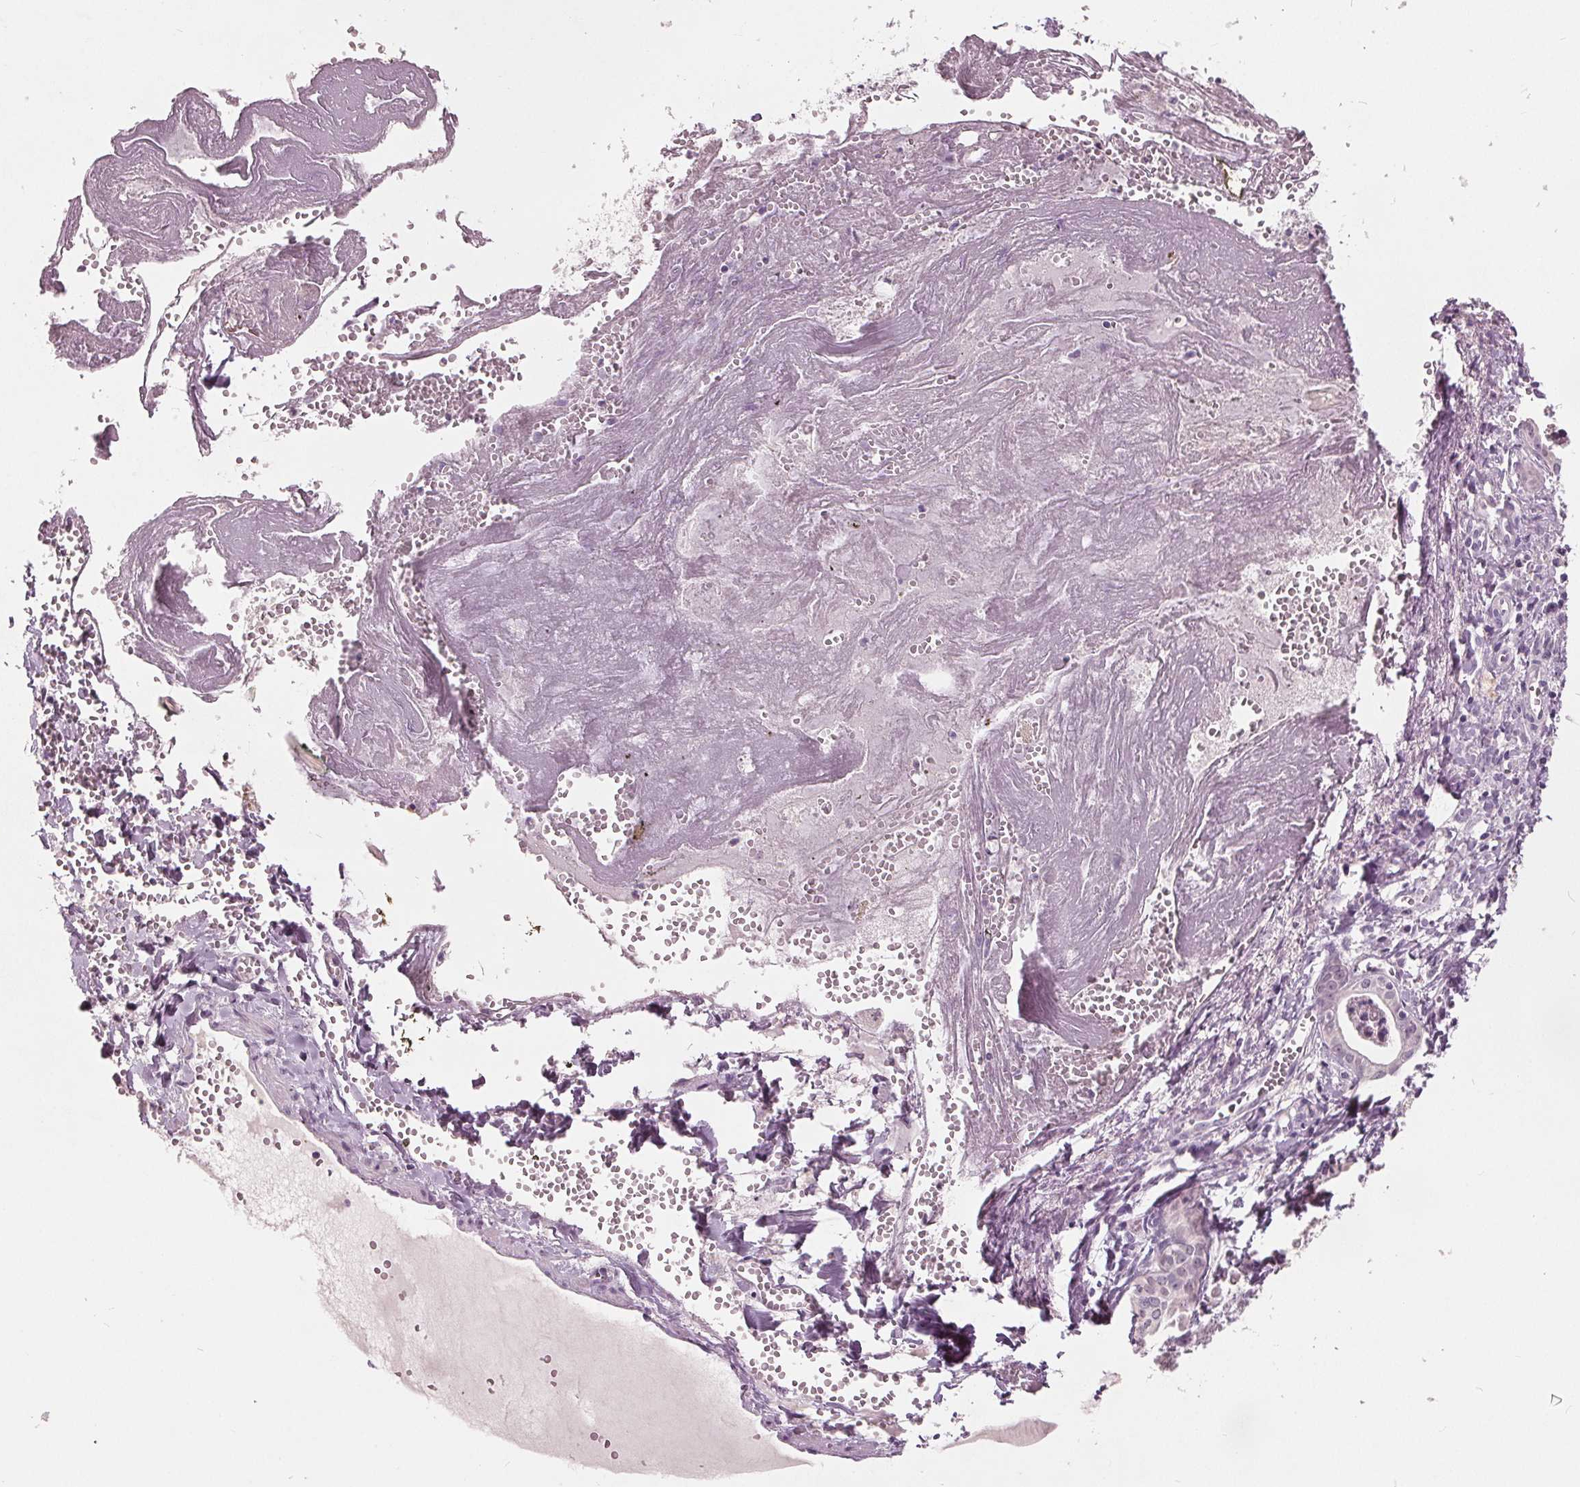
{"staining": {"intensity": "negative", "quantity": "none", "location": "none"}, "tissue": "liver cancer", "cell_type": "Tumor cells", "image_type": "cancer", "snomed": [{"axis": "morphology", "description": "Cholangiocarcinoma"}, {"axis": "topography", "description": "Liver"}], "caption": "Immunohistochemistry (IHC) of human cholangiocarcinoma (liver) displays no expression in tumor cells.", "gene": "TKFC", "patient": {"sex": "female", "age": 65}}